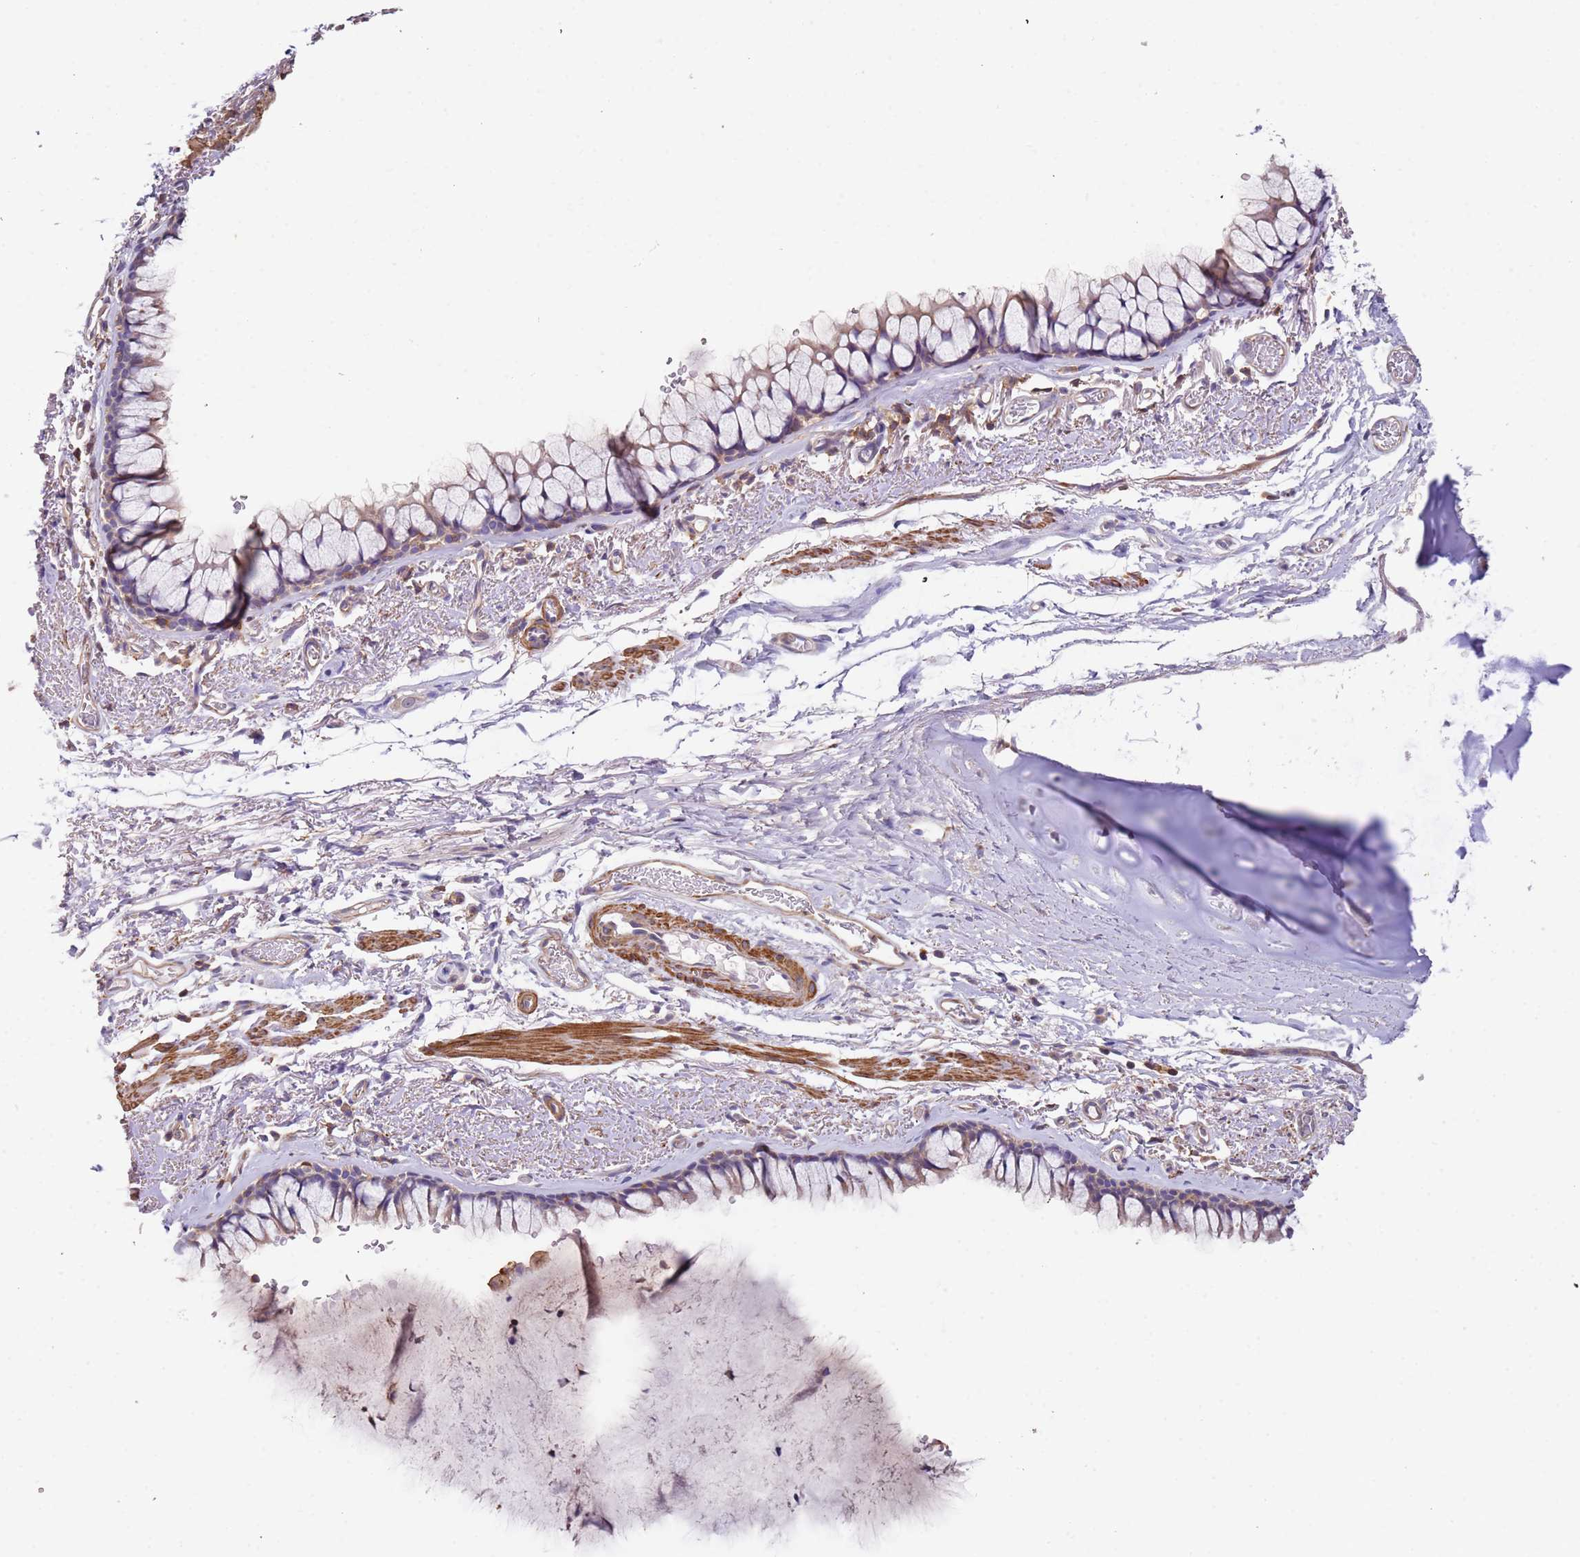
{"staining": {"intensity": "negative", "quantity": "none", "location": "none"}, "tissue": "bronchus", "cell_type": "Respiratory epithelial cells", "image_type": "normal", "snomed": [{"axis": "morphology", "description": "Normal tissue, NOS"}, {"axis": "topography", "description": "Bronchus"}], "caption": "IHC of unremarkable bronchus shows no expression in respiratory epithelial cells.", "gene": "SYT4", "patient": {"sex": "male", "age": 65}}